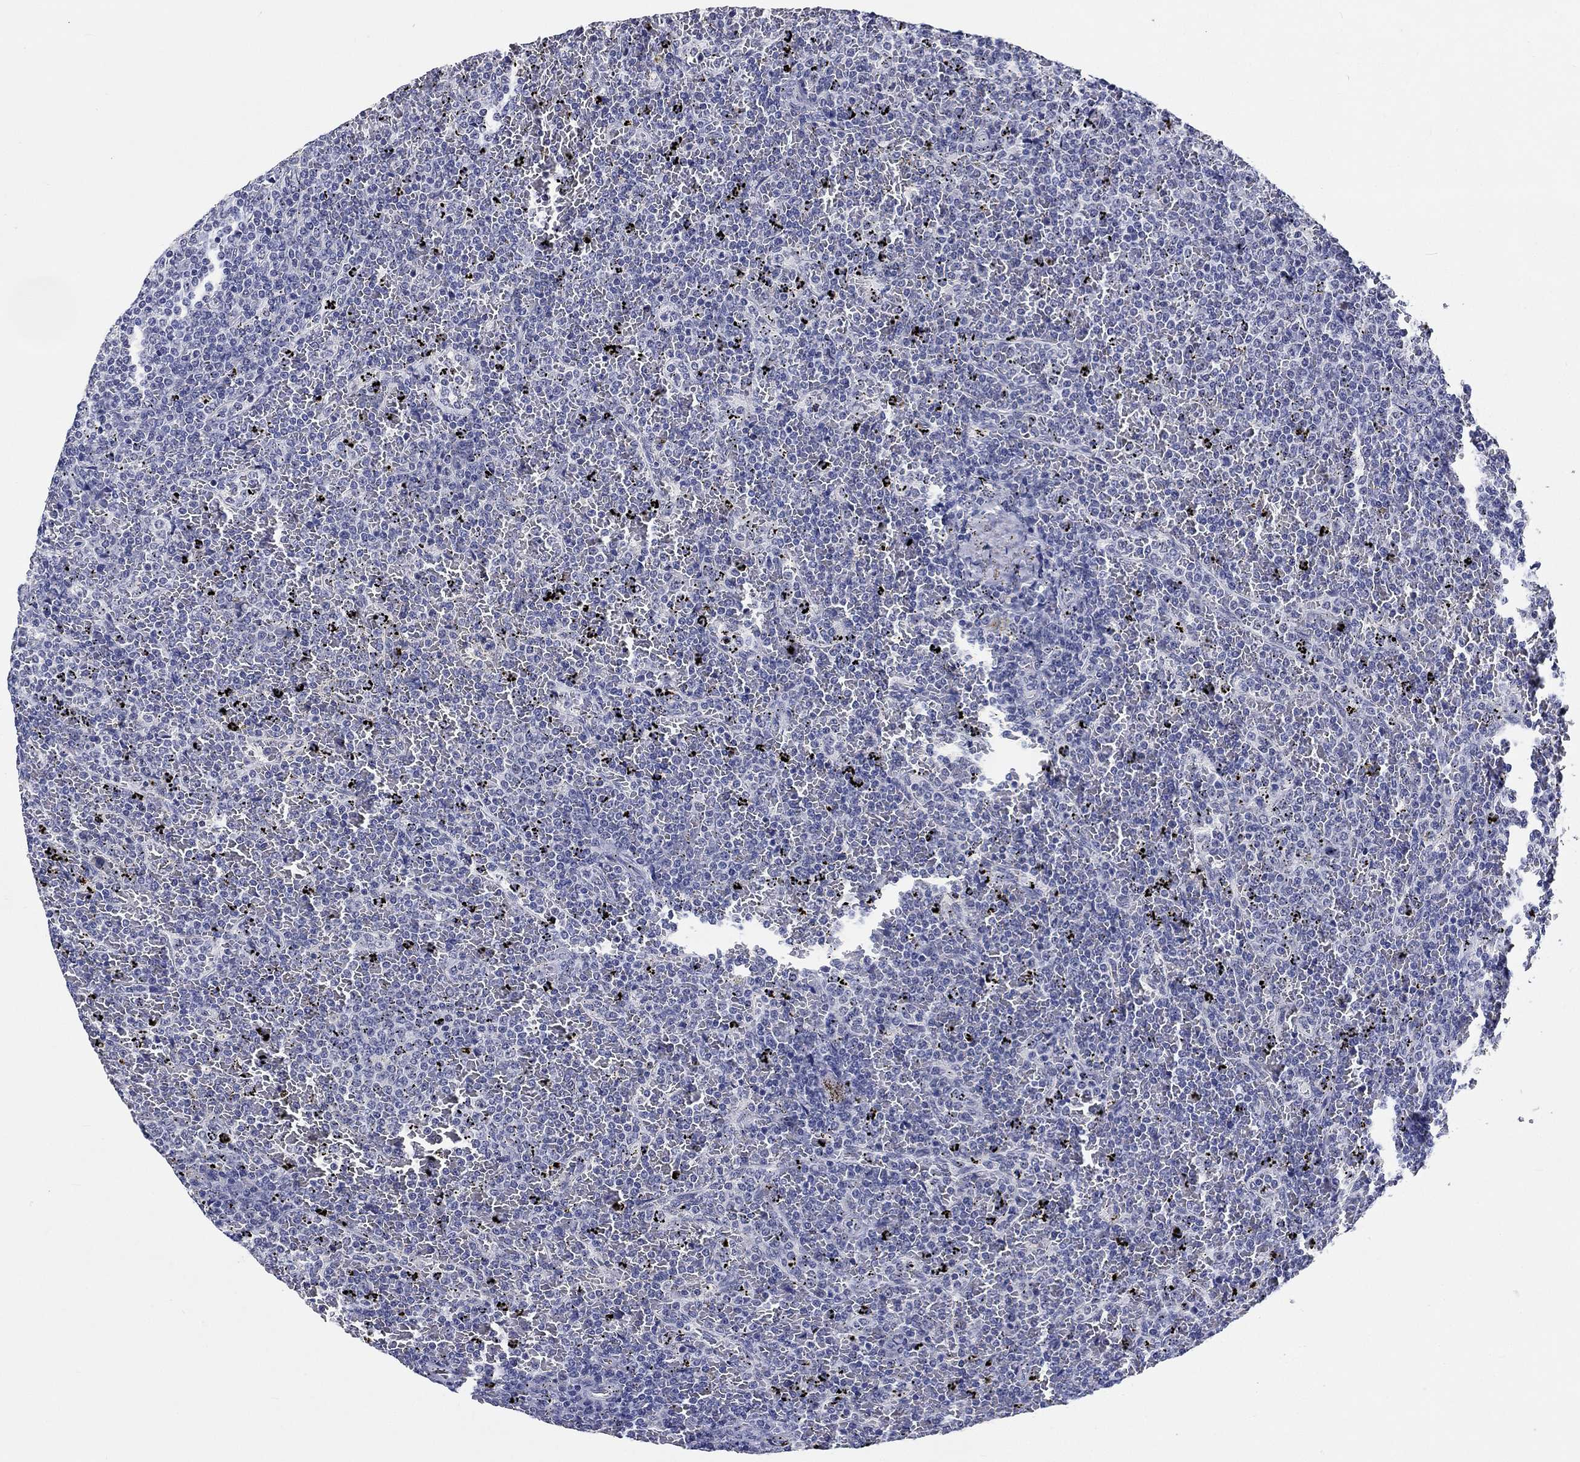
{"staining": {"intensity": "negative", "quantity": "none", "location": "none"}, "tissue": "lymphoma", "cell_type": "Tumor cells", "image_type": "cancer", "snomed": [{"axis": "morphology", "description": "Malignant lymphoma, non-Hodgkin's type, Low grade"}, {"axis": "topography", "description": "Spleen"}], "caption": "The IHC image has no significant expression in tumor cells of lymphoma tissue.", "gene": "GRIN1", "patient": {"sex": "female", "age": 77}}